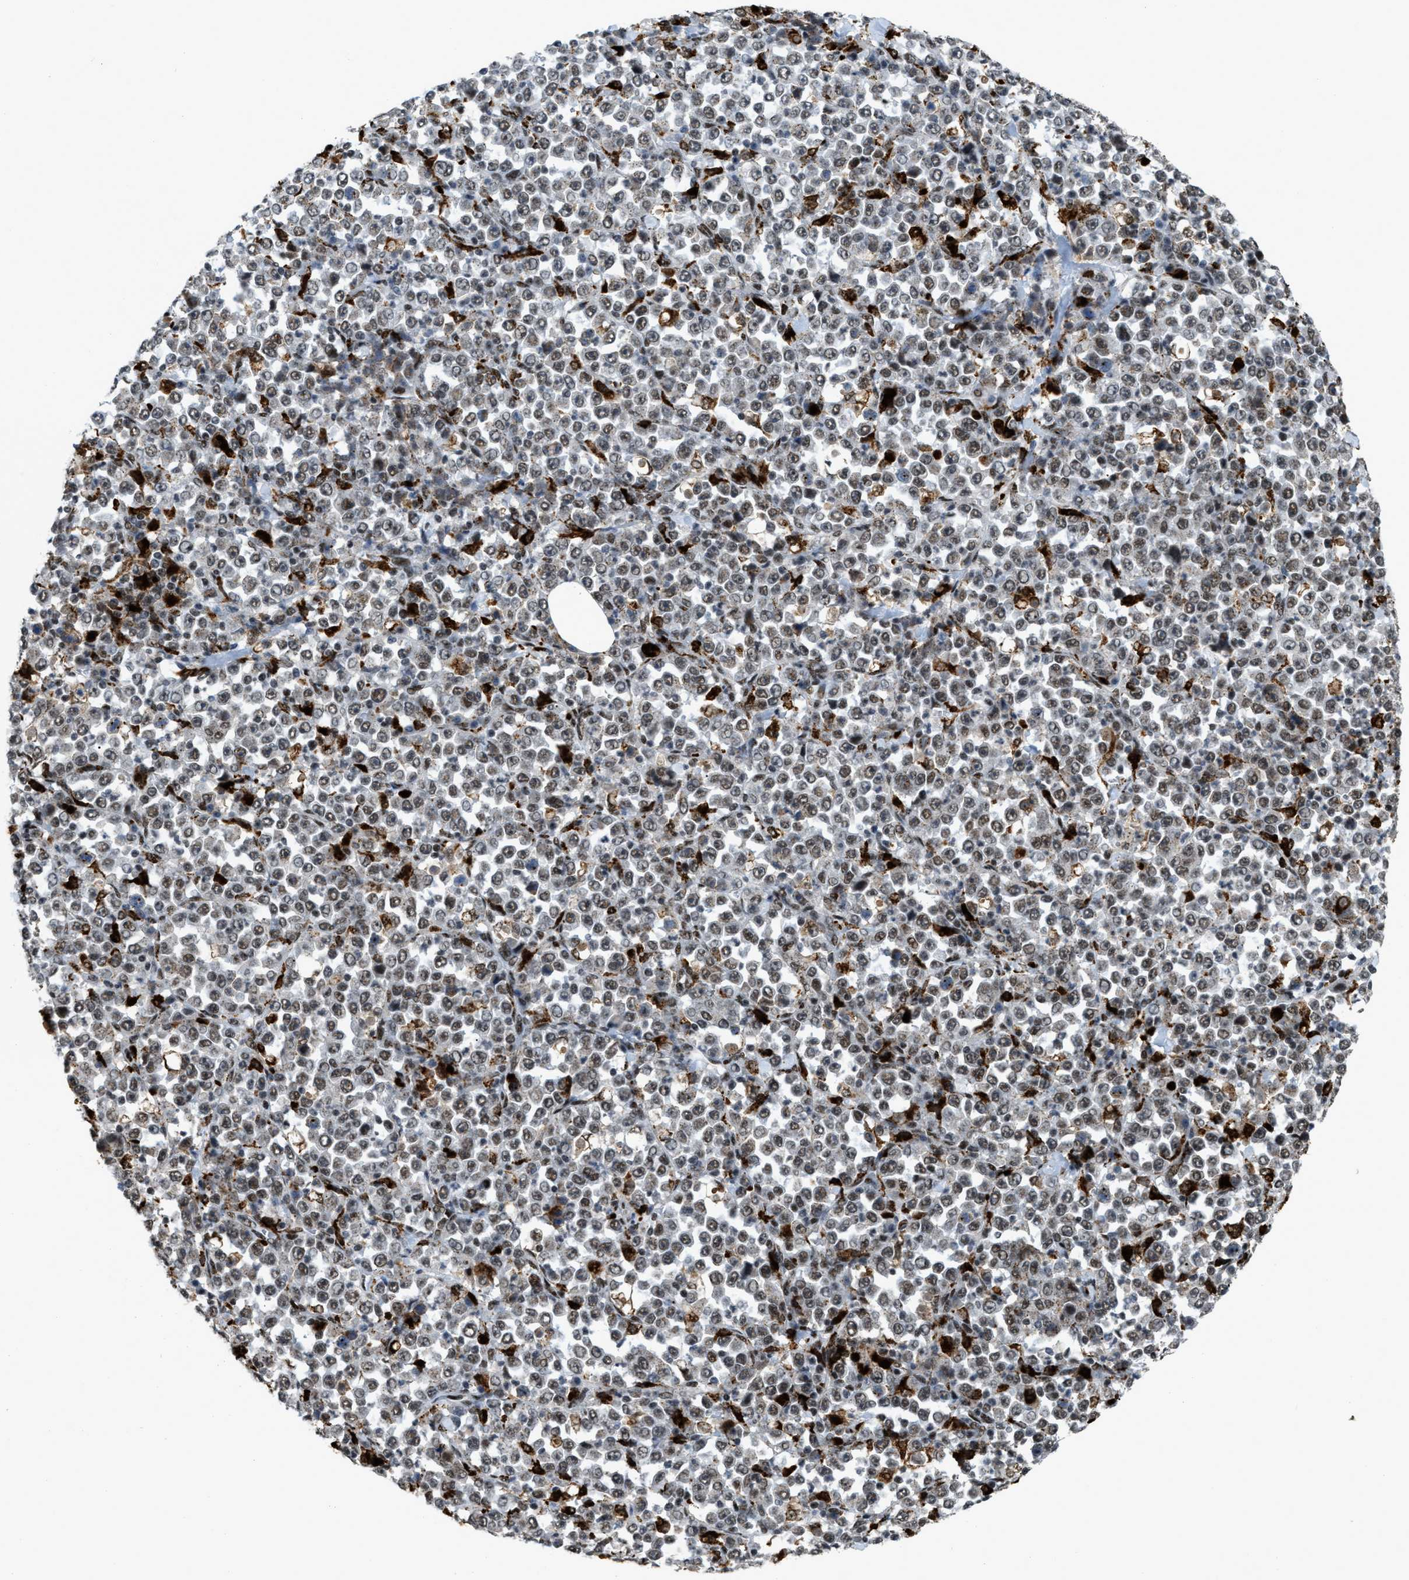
{"staining": {"intensity": "weak", "quantity": ">75%", "location": "nuclear"}, "tissue": "stomach cancer", "cell_type": "Tumor cells", "image_type": "cancer", "snomed": [{"axis": "morphology", "description": "Normal tissue, NOS"}, {"axis": "morphology", "description": "Adenocarcinoma, NOS"}, {"axis": "topography", "description": "Stomach, upper"}, {"axis": "topography", "description": "Stomach"}], "caption": "Human adenocarcinoma (stomach) stained for a protein (brown) reveals weak nuclear positive positivity in about >75% of tumor cells.", "gene": "NUMA1", "patient": {"sex": "male", "age": 59}}